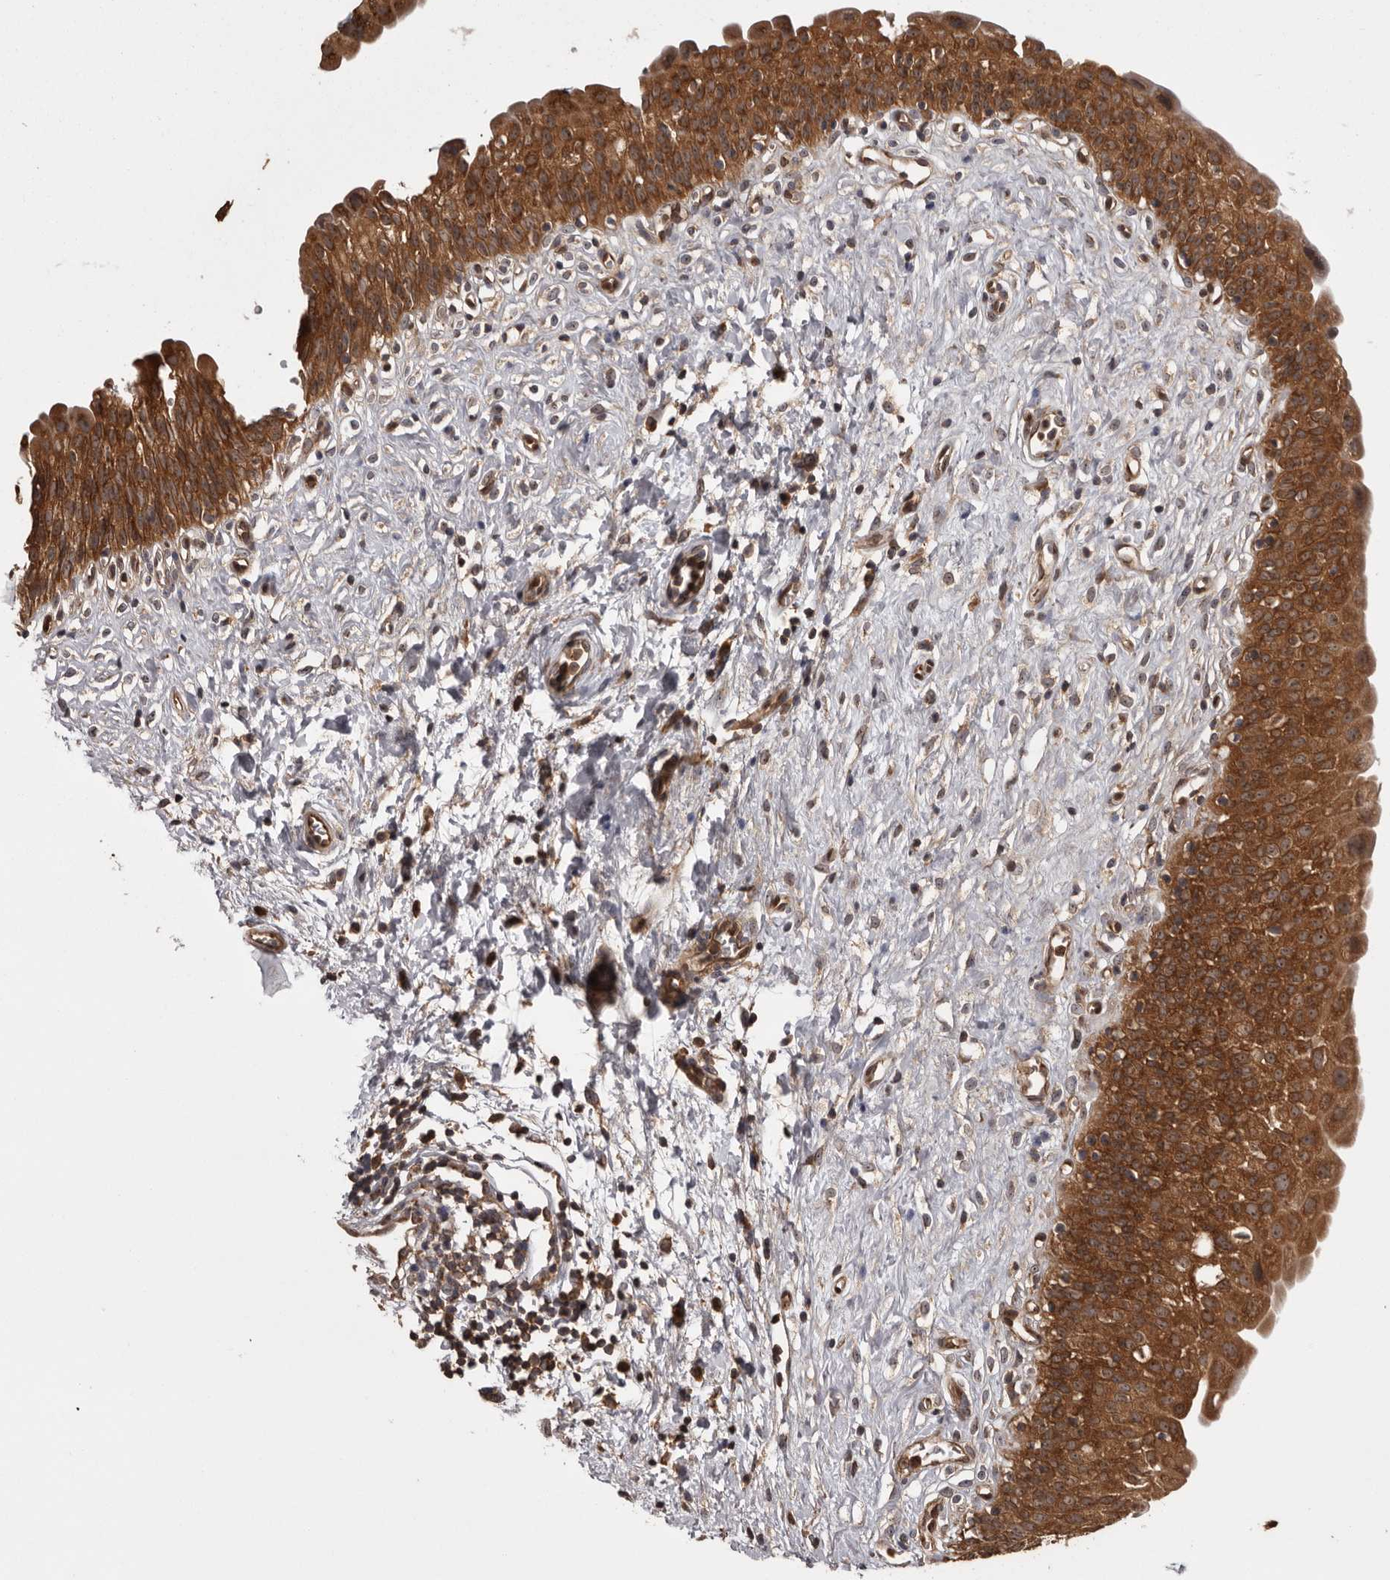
{"staining": {"intensity": "strong", "quantity": ">75%", "location": "cytoplasmic/membranous"}, "tissue": "urinary bladder", "cell_type": "Urothelial cells", "image_type": "normal", "snomed": [{"axis": "morphology", "description": "Normal tissue, NOS"}, {"axis": "topography", "description": "Urinary bladder"}], "caption": "Immunohistochemical staining of benign human urinary bladder exhibits strong cytoplasmic/membranous protein positivity in approximately >75% of urothelial cells. (IHC, brightfield microscopy, high magnification).", "gene": "DARS1", "patient": {"sex": "male", "age": 51}}